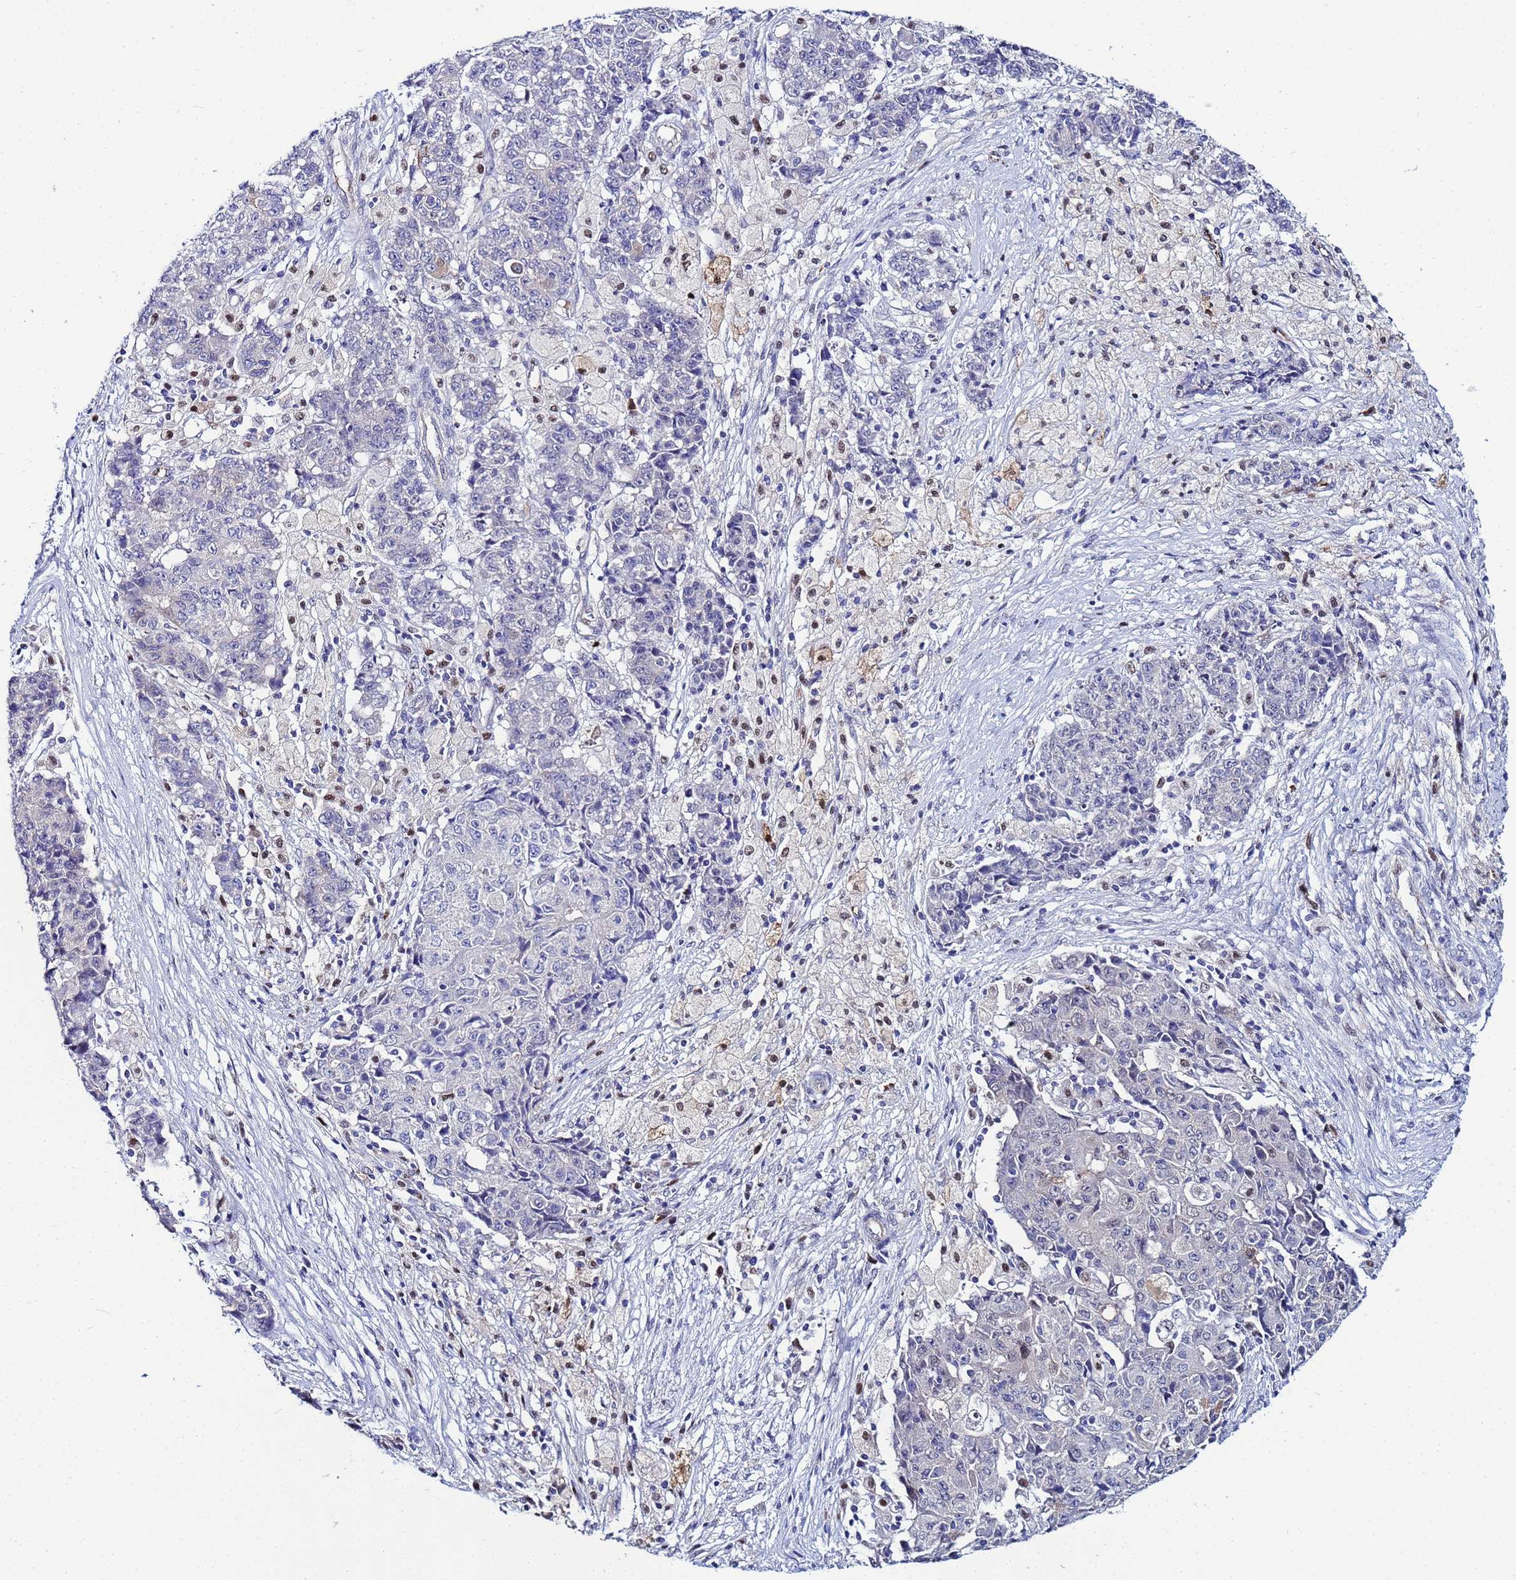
{"staining": {"intensity": "negative", "quantity": "none", "location": "none"}, "tissue": "ovarian cancer", "cell_type": "Tumor cells", "image_type": "cancer", "snomed": [{"axis": "morphology", "description": "Carcinoma, endometroid"}, {"axis": "topography", "description": "Ovary"}], "caption": "Immunohistochemical staining of ovarian cancer (endometroid carcinoma) demonstrates no significant expression in tumor cells.", "gene": "SLC25A37", "patient": {"sex": "female", "age": 42}}